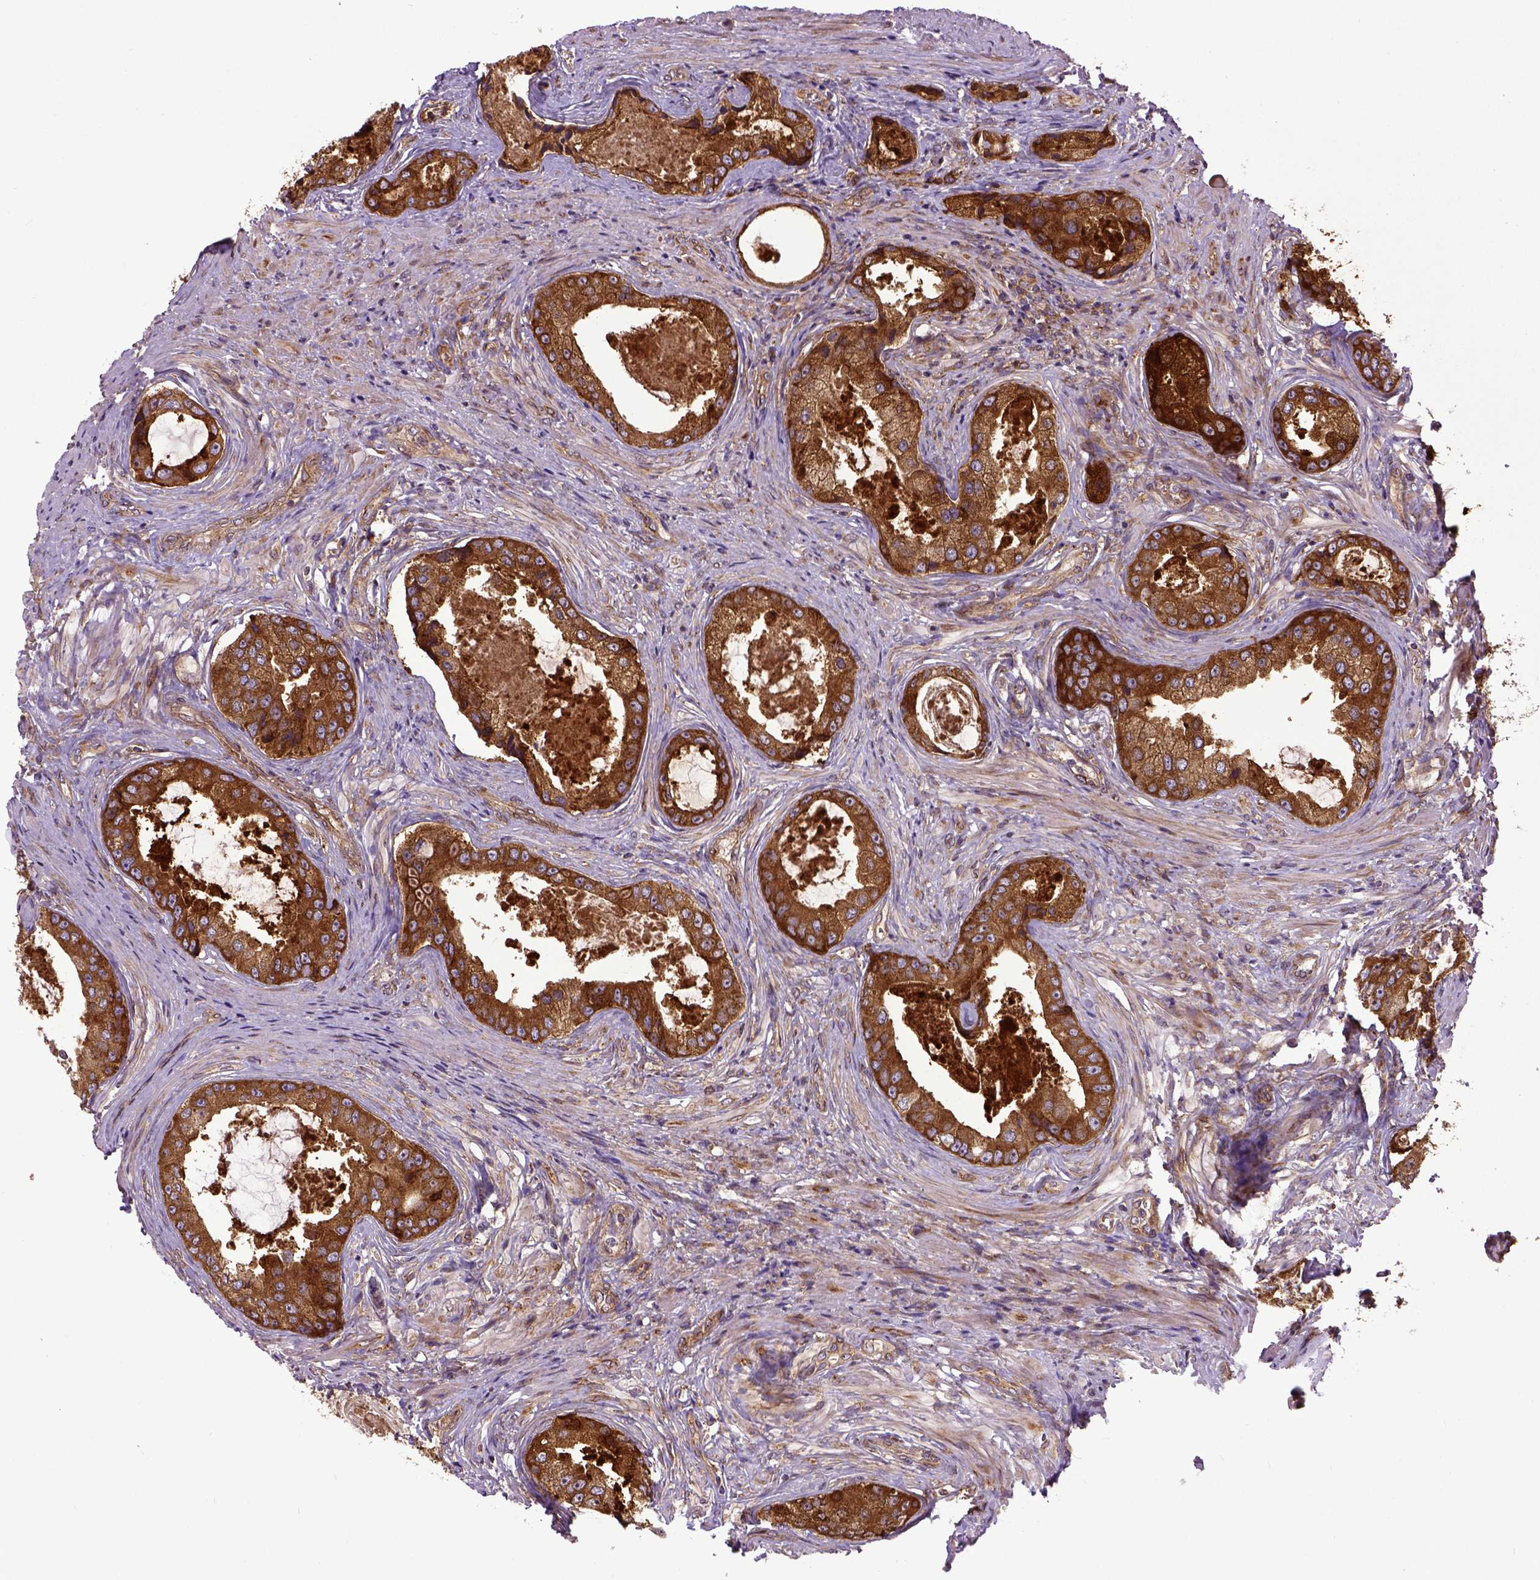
{"staining": {"intensity": "strong", "quantity": ">75%", "location": "cytoplasmic/membranous"}, "tissue": "prostate cancer", "cell_type": "Tumor cells", "image_type": "cancer", "snomed": [{"axis": "morphology", "description": "Adenocarcinoma, Low grade"}, {"axis": "topography", "description": "Prostate"}], "caption": "Strong cytoplasmic/membranous protein staining is present in approximately >75% of tumor cells in low-grade adenocarcinoma (prostate).", "gene": "CAPRIN1", "patient": {"sex": "male", "age": 68}}